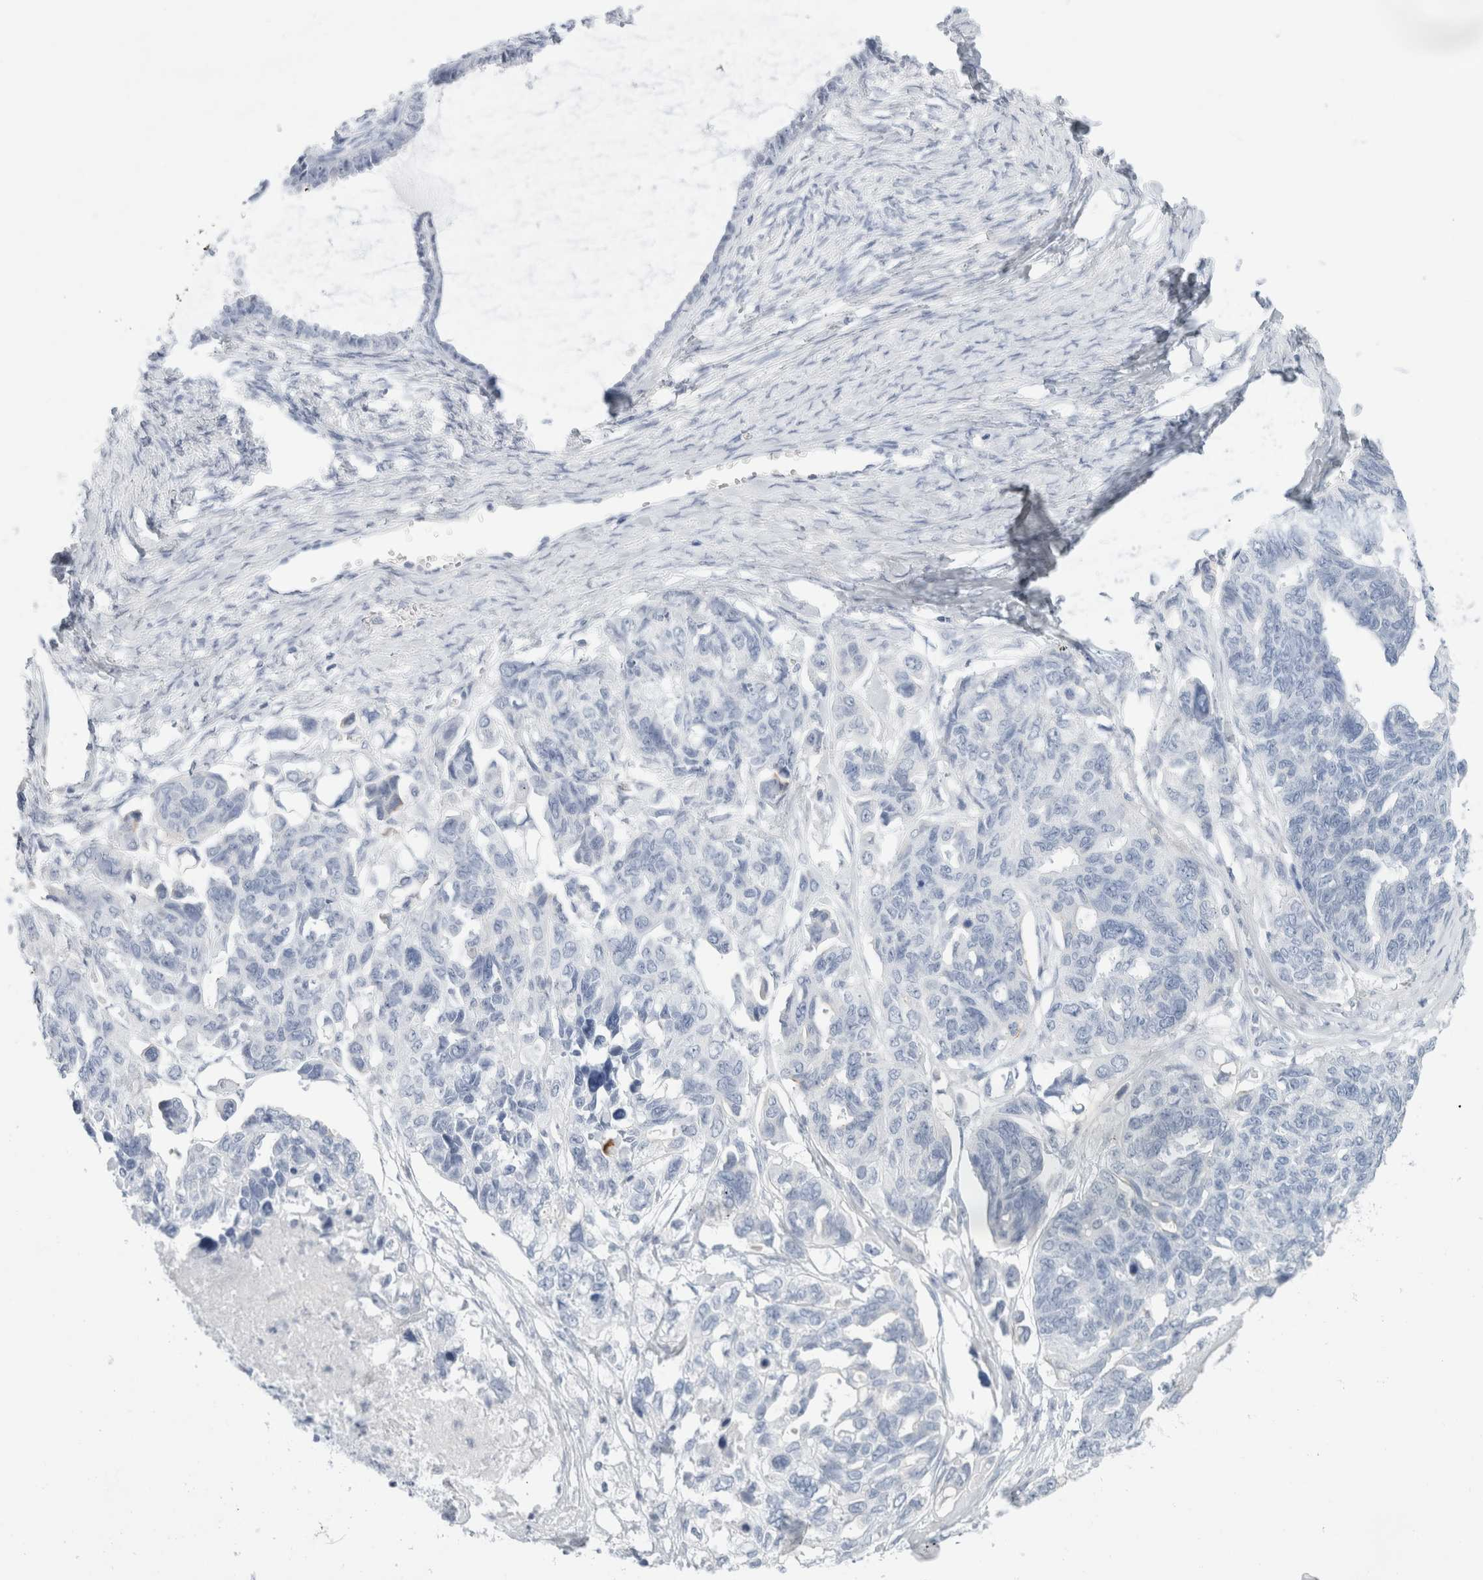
{"staining": {"intensity": "negative", "quantity": "none", "location": "none"}, "tissue": "ovarian cancer", "cell_type": "Tumor cells", "image_type": "cancer", "snomed": [{"axis": "morphology", "description": "Cystadenocarcinoma, serous, NOS"}, {"axis": "topography", "description": "Ovary"}], "caption": "Immunohistochemistry (IHC) image of neoplastic tissue: human ovarian cancer stained with DAB (3,3'-diaminobenzidine) exhibits no significant protein positivity in tumor cells.", "gene": "MUC15", "patient": {"sex": "female", "age": 79}}